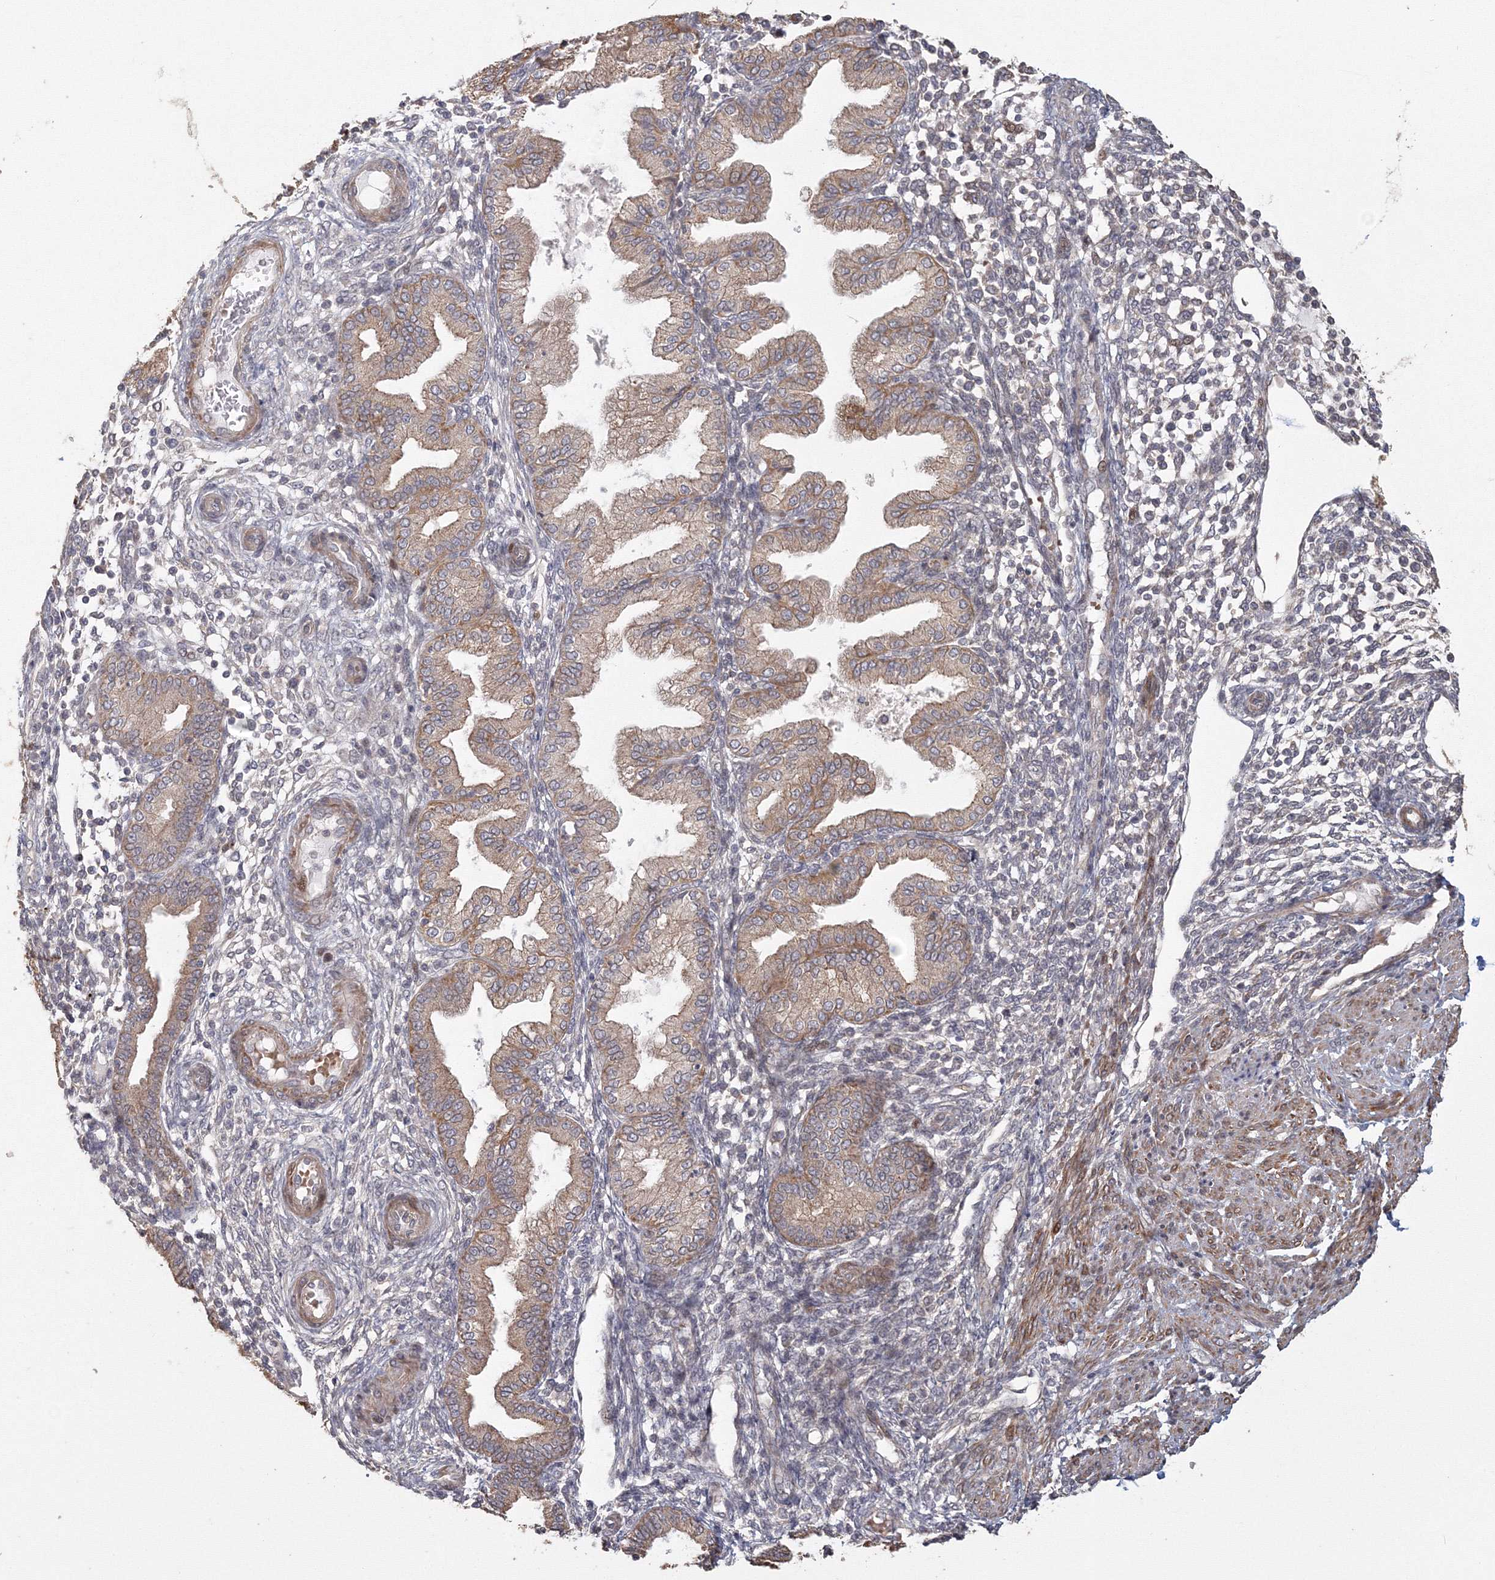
{"staining": {"intensity": "negative", "quantity": "none", "location": "none"}, "tissue": "endometrium", "cell_type": "Cells in endometrial stroma", "image_type": "normal", "snomed": [{"axis": "morphology", "description": "Normal tissue, NOS"}, {"axis": "topography", "description": "Endometrium"}], "caption": "IHC image of normal endometrium: endometrium stained with DAB (3,3'-diaminobenzidine) exhibits no significant protein positivity in cells in endometrial stroma.", "gene": "TACC2", "patient": {"sex": "female", "age": 53}}